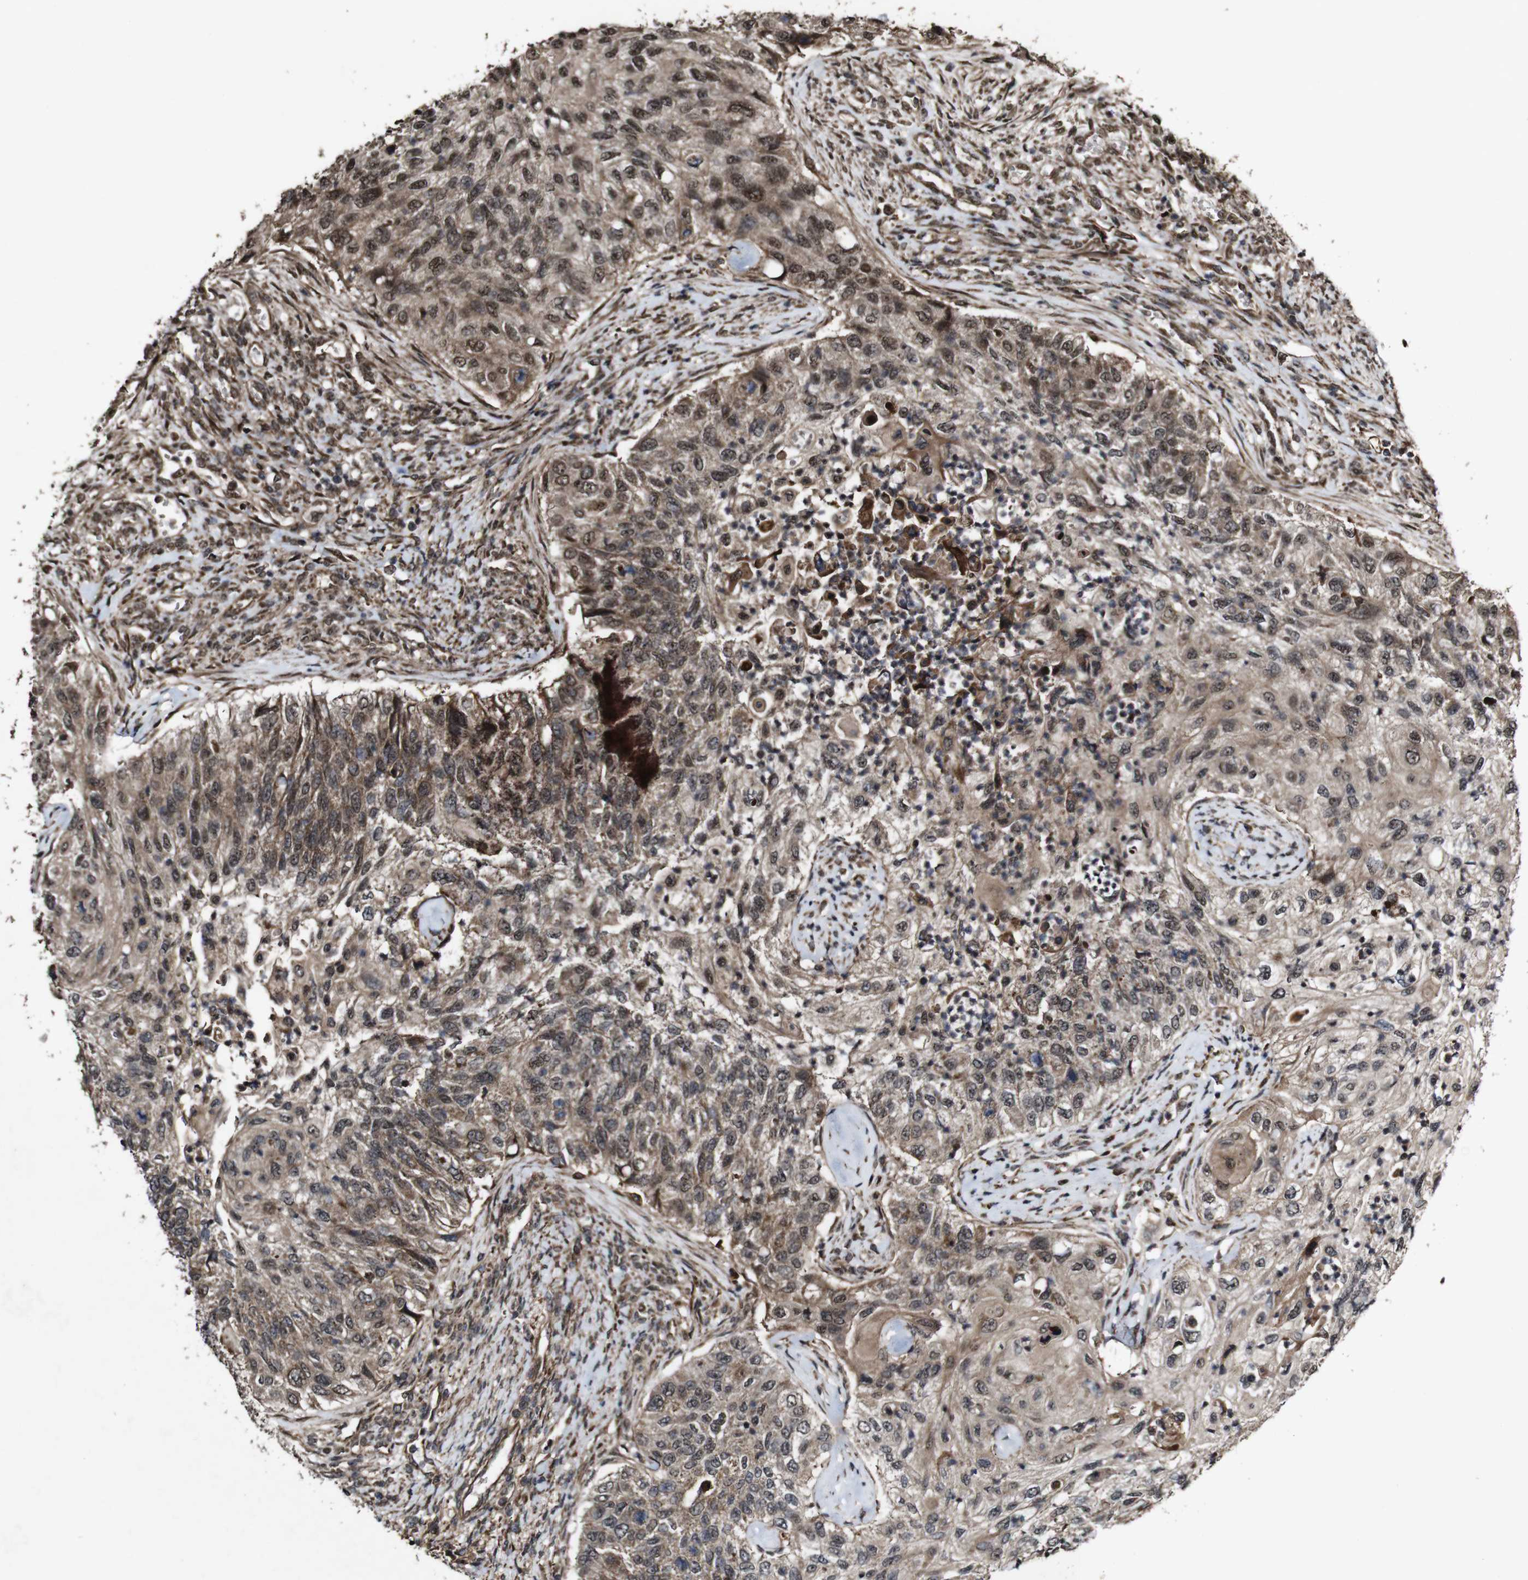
{"staining": {"intensity": "moderate", "quantity": ">75%", "location": "cytoplasmic/membranous,nuclear"}, "tissue": "urothelial cancer", "cell_type": "Tumor cells", "image_type": "cancer", "snomed": [{"axis": "morphology", "description": "Urothelial carcinoma, High grade"}, {"axis": "topography", "description": "Urinary bladder"}], "caption": "Immunohistochemical staining of high-grade urothelial carcinoma demonstrates medium levels of moderate cytoplasmic/membranous and nuclear positivity in approximately >75% of tumor cells.", "gene": "BTN3A3", "patient": {"sex": "female", "age": 60}}